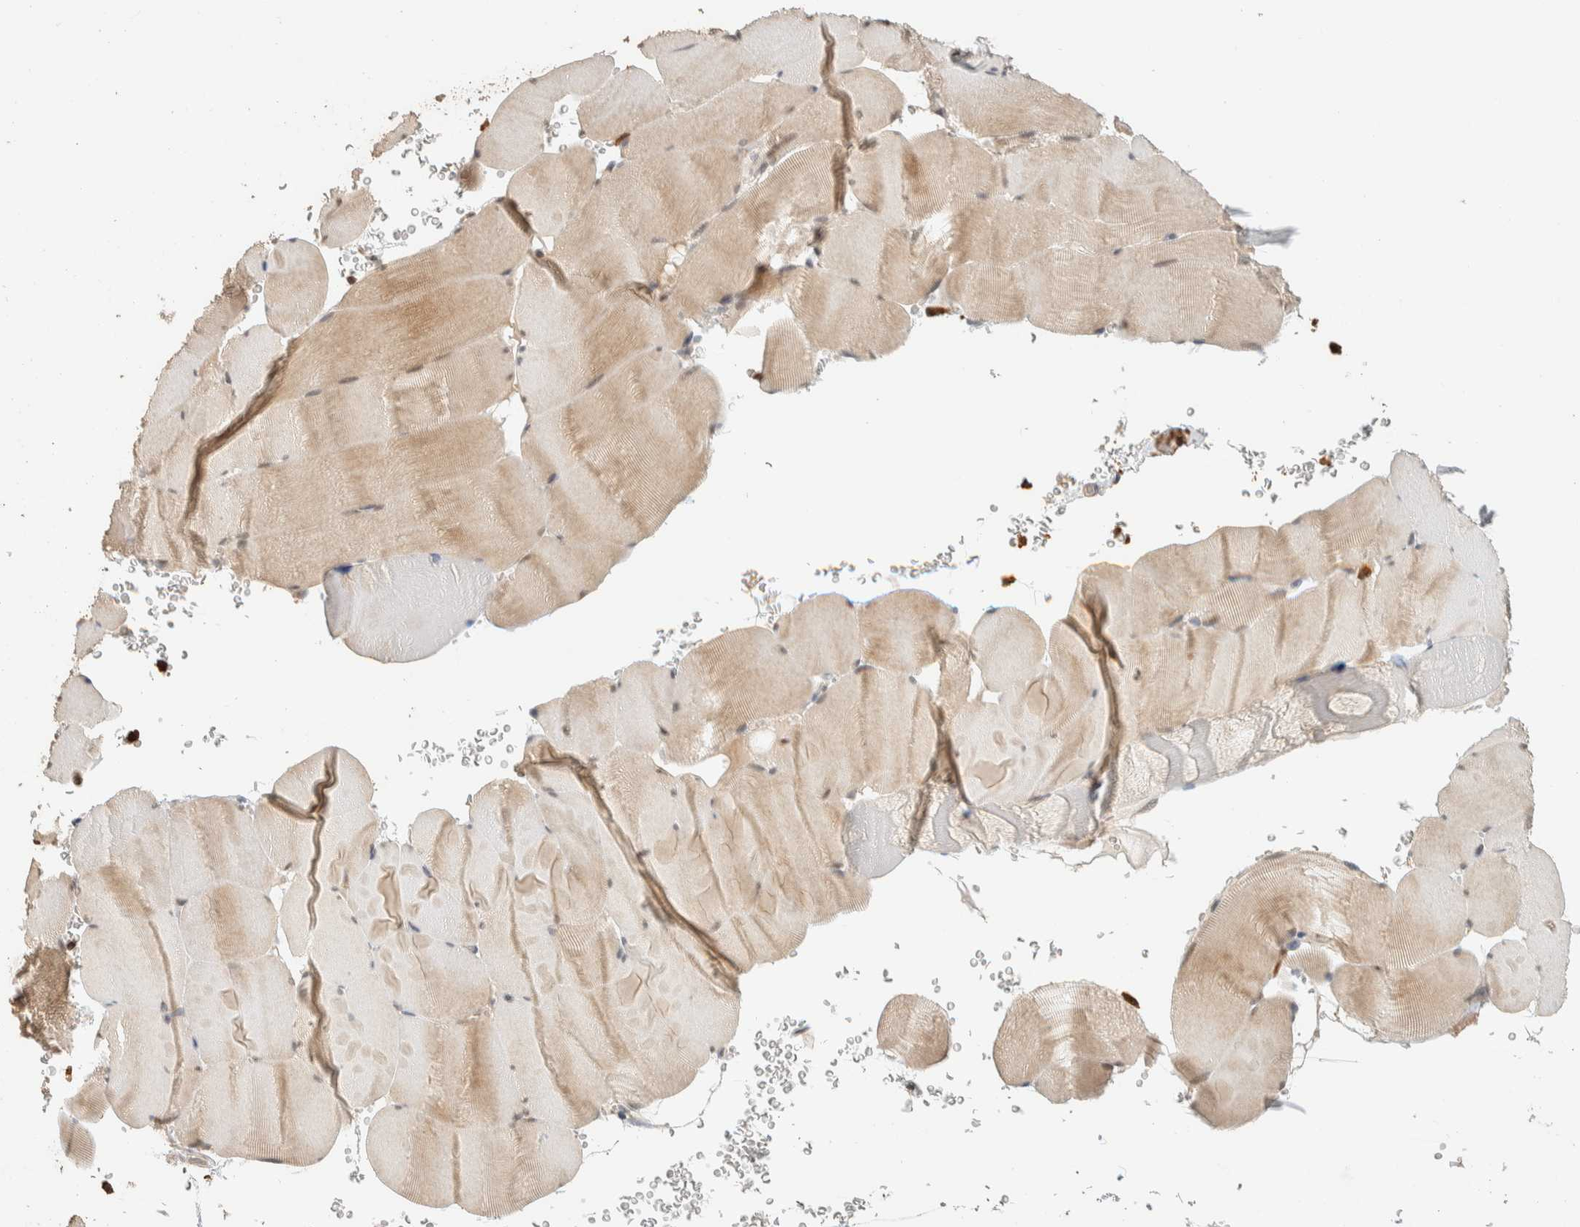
{"staining": {"intensity": "weak", "quantity": "25%-75%", "location": "cytoplasmic/membranous"}, "tissue": "skeletal muscle", "cell_type": "Myocytes", "image_type": "normal", "snomed": [{"axis": "morphology", "description": "Normal tissue, NOS"}, {"axis": "topography", "description": "Skeletal muscle"}], "caption": "Unremarkable skeletal muscle exhibits weak cytoplasmic/membranous staining in about 25%-75% of myocytes.", "gene": "ADSS2", "patient": {"sex": "male", "age": 62}}